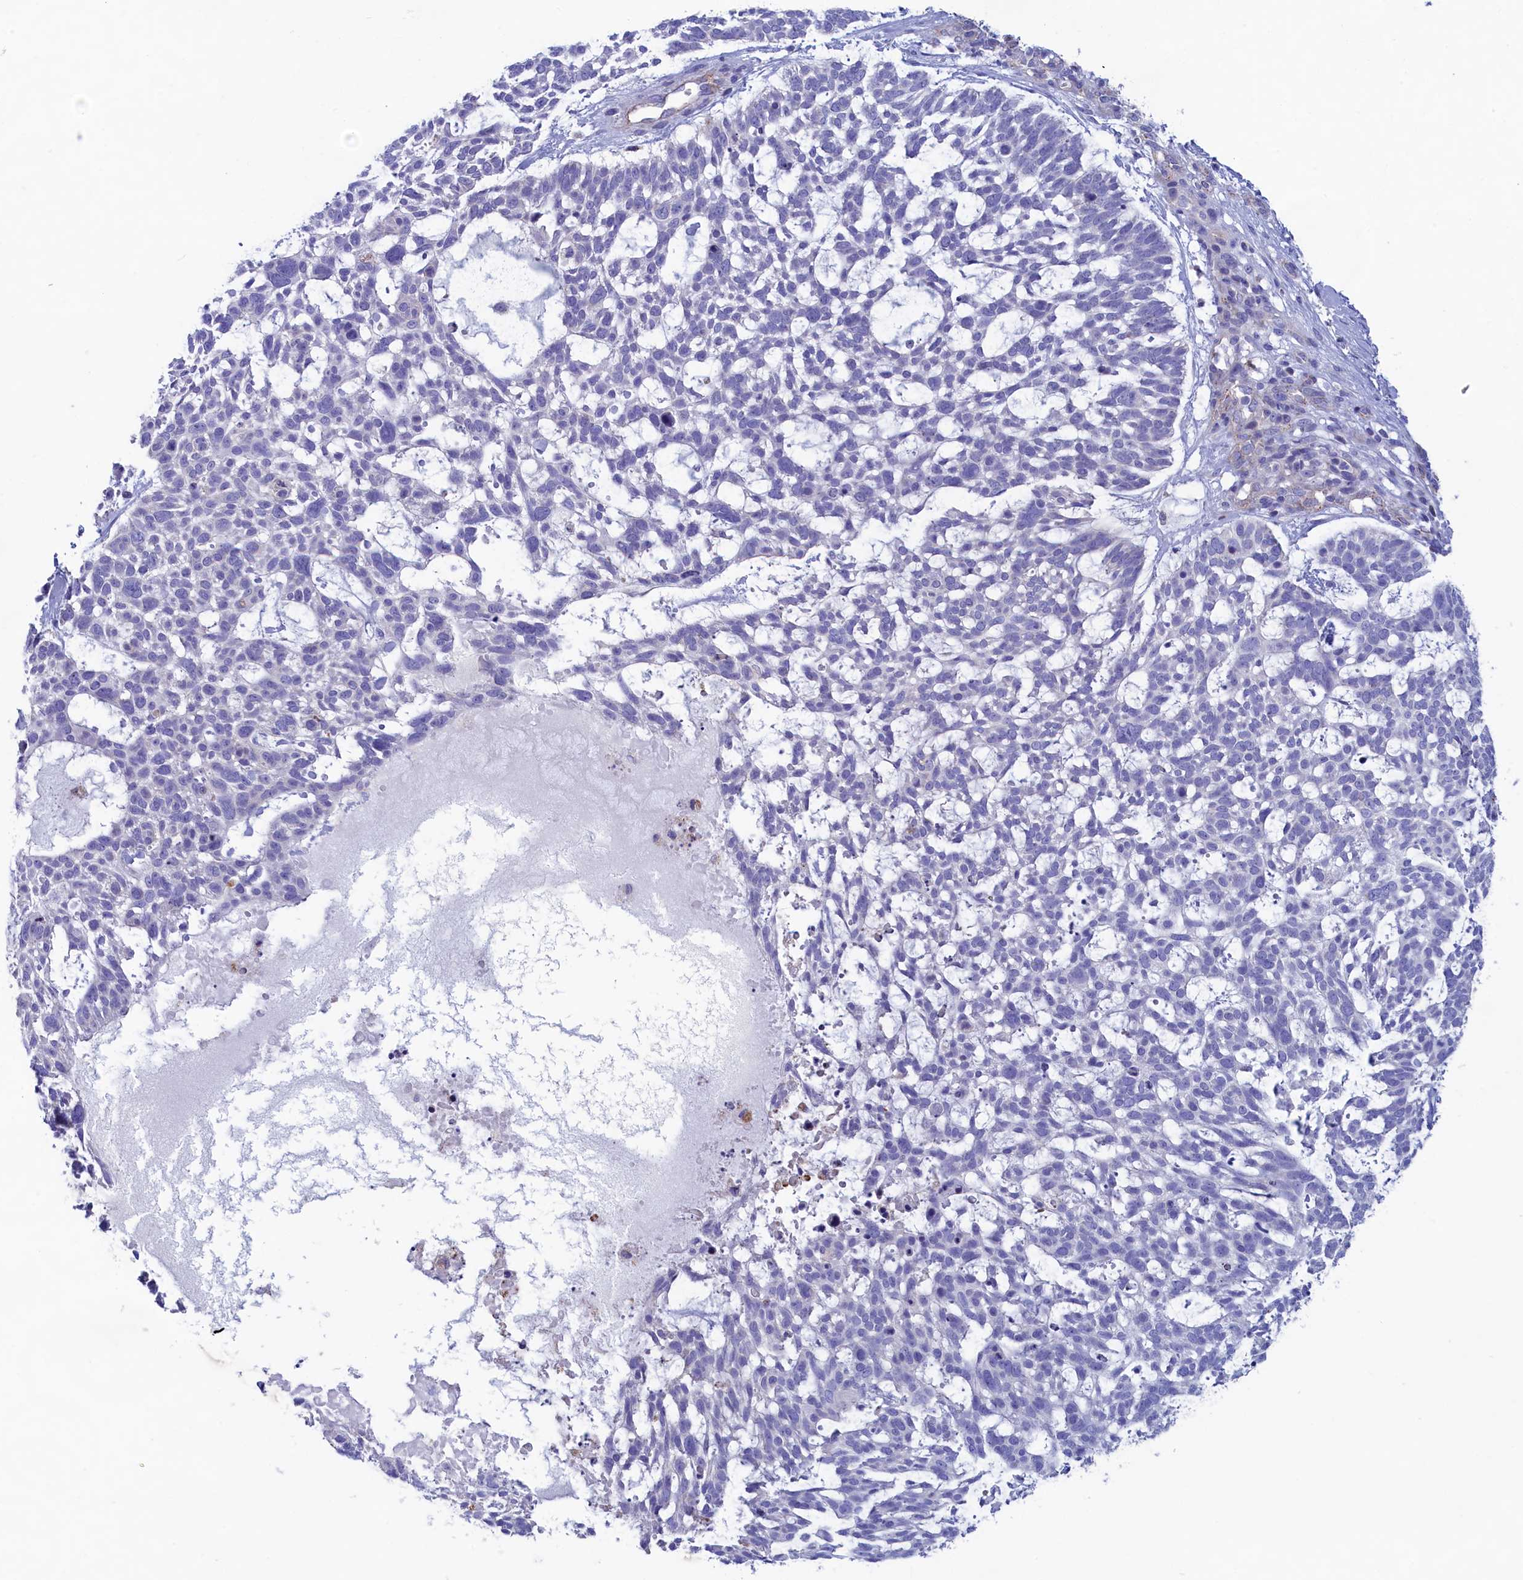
{"staining": {"intensity": "negative", "quantity": "none", "location": "none"}, "tissue": "skin cancer", "cell_type": "Tumor cells", "image_type": "cancer", "snomed": [{"axis": "morphology", "description": "Basal cell carcinoma"}, {"axis": "topography", "description": "Skin"}], "caption": "Immunohistochemical staining of skin cancer (basal cell carcinoma) exhibits no significant expression in tumor cells.", "gene": "WDR6", "patient": {"sex": "male", "age": 88}}